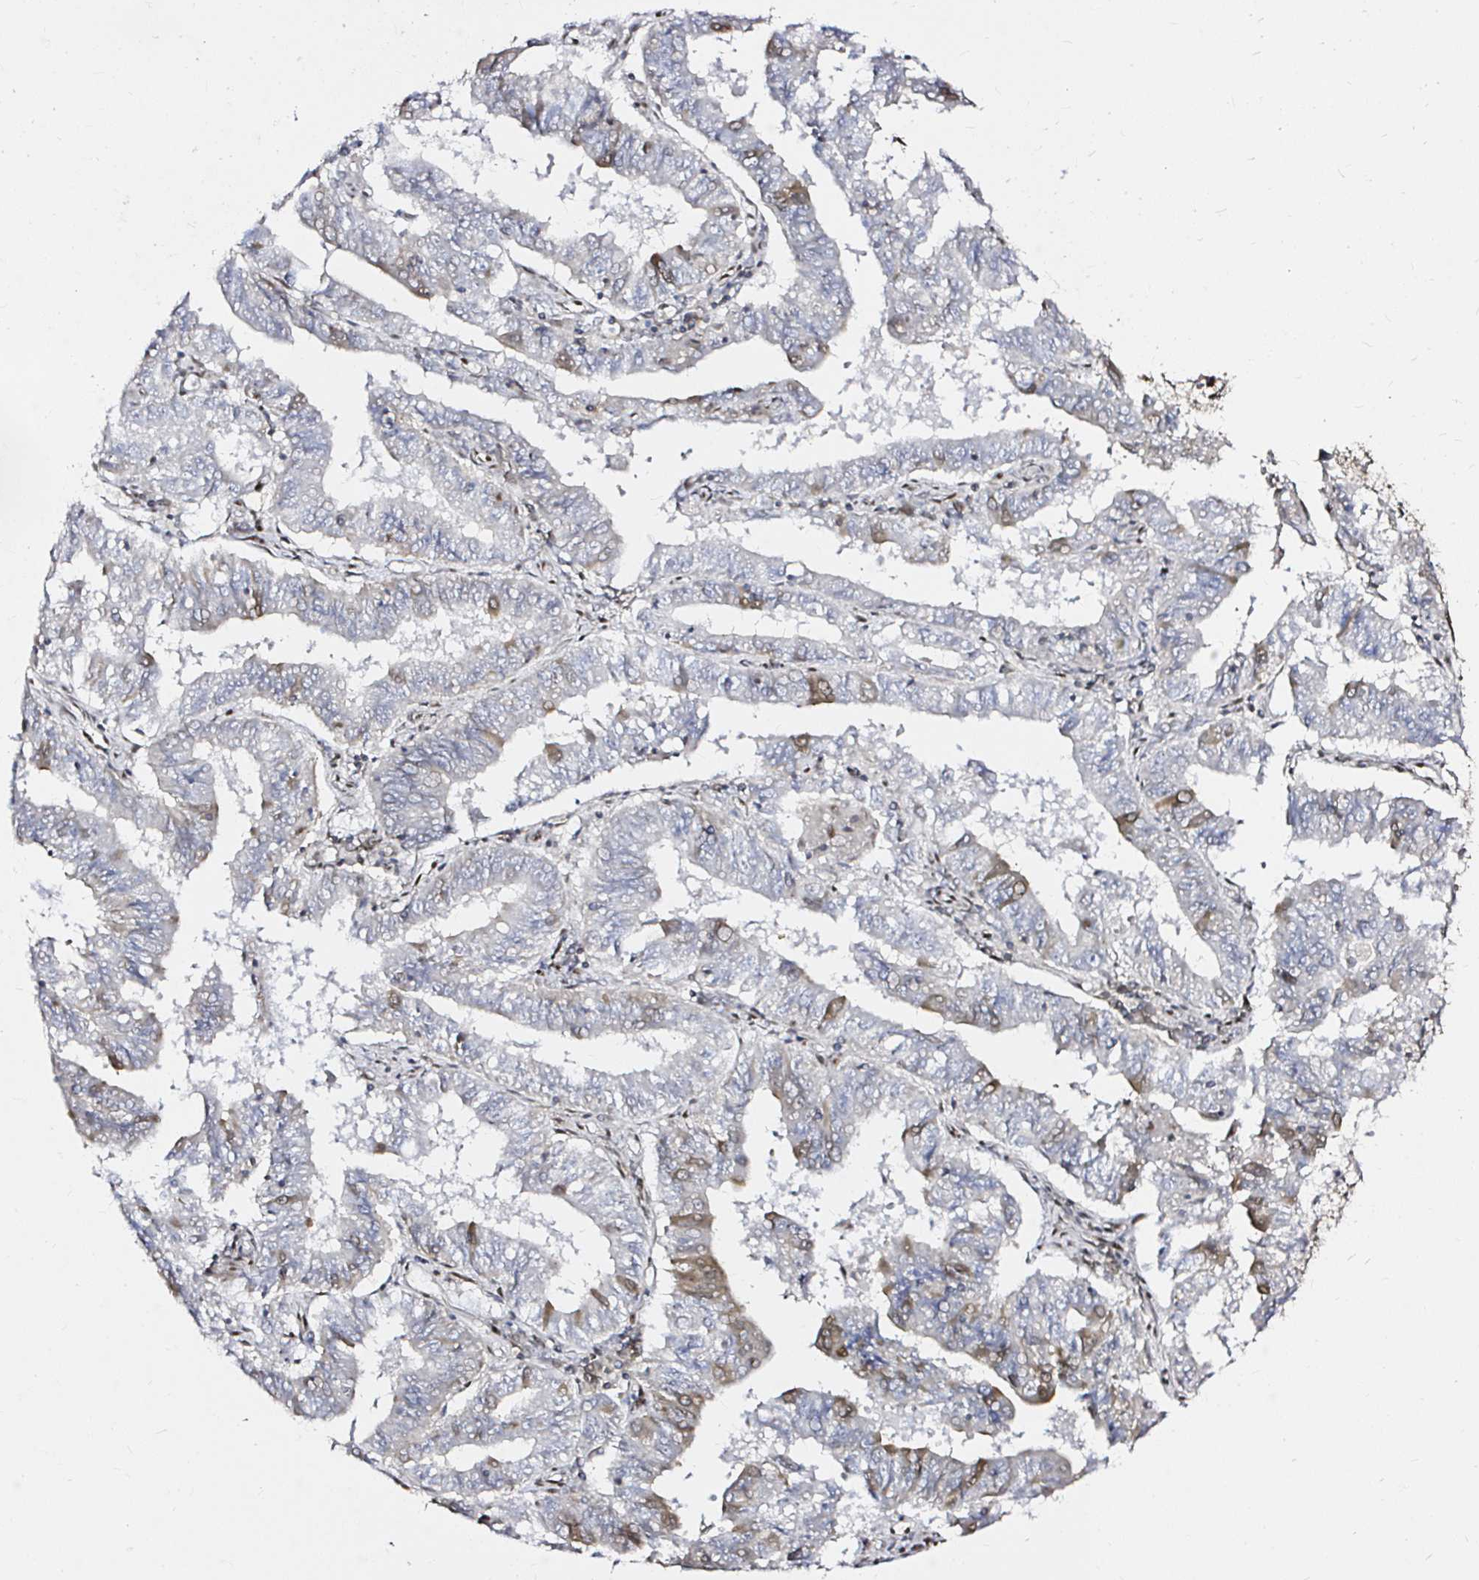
{"staining": {"intensity": "moderate", "quantity": "<25%", "location": "cytoplasmic/membranous,nuclear"}, "tissue": "endometrial cancer", "cell_type": "Tumor cells", "image_type": "cancer", "snomed": [{"axis": "morphology", "description": "Adenocarcinoma, NOS"}, {"axis": "topography", "description": "Endometrium"}], "caption": "A low amount of moderate cytoplasmic/membranous and nuclear expression is appreciated in about <25% of tumor cells in endometrial cancer tissue.", "gene": "SNRPC", "patient": {"sex": "female", "age": 82}}